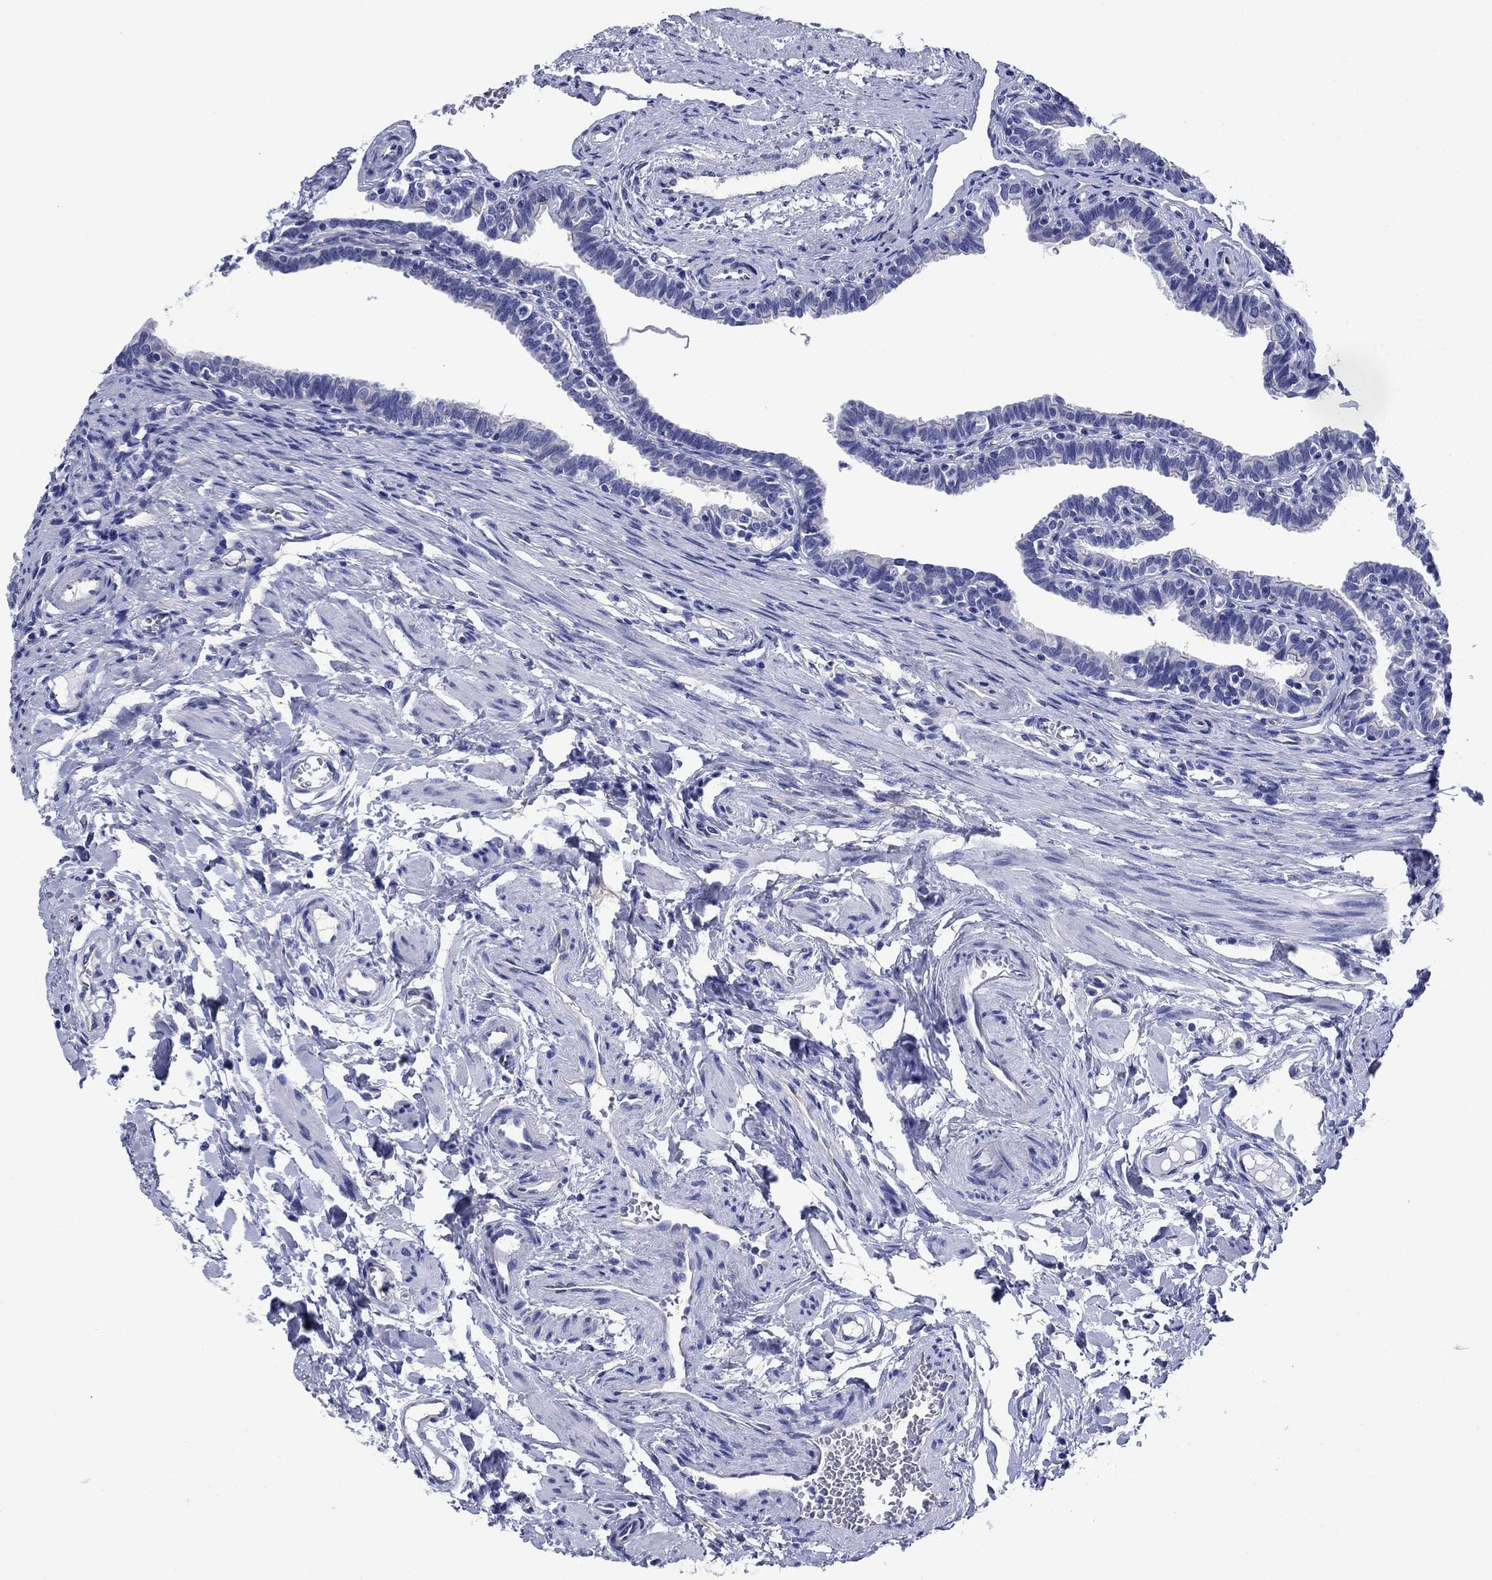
{"staining": {"intensity": "negative", "quantity": "none", "location": "none"}, "tissue": "fallopian tube", "cell_type": "Glandular cells", "image_type": "normal", "snomed": [{"axis": "morphology", "description": "Normal tissue, NOS"}, {"axis": "topography", "description": "Fallopian tube"}], "caption": "High magnification brightfield microscopy of unremarkable fallopian tube stained with DAB (3,3'-diaminobenzidine) (brown) and counterstained with hematoxylin (blue): glandular cells show no significant staining.", "gene": "SLC1A2", "patient": {"sex": "female", "age": 36}}